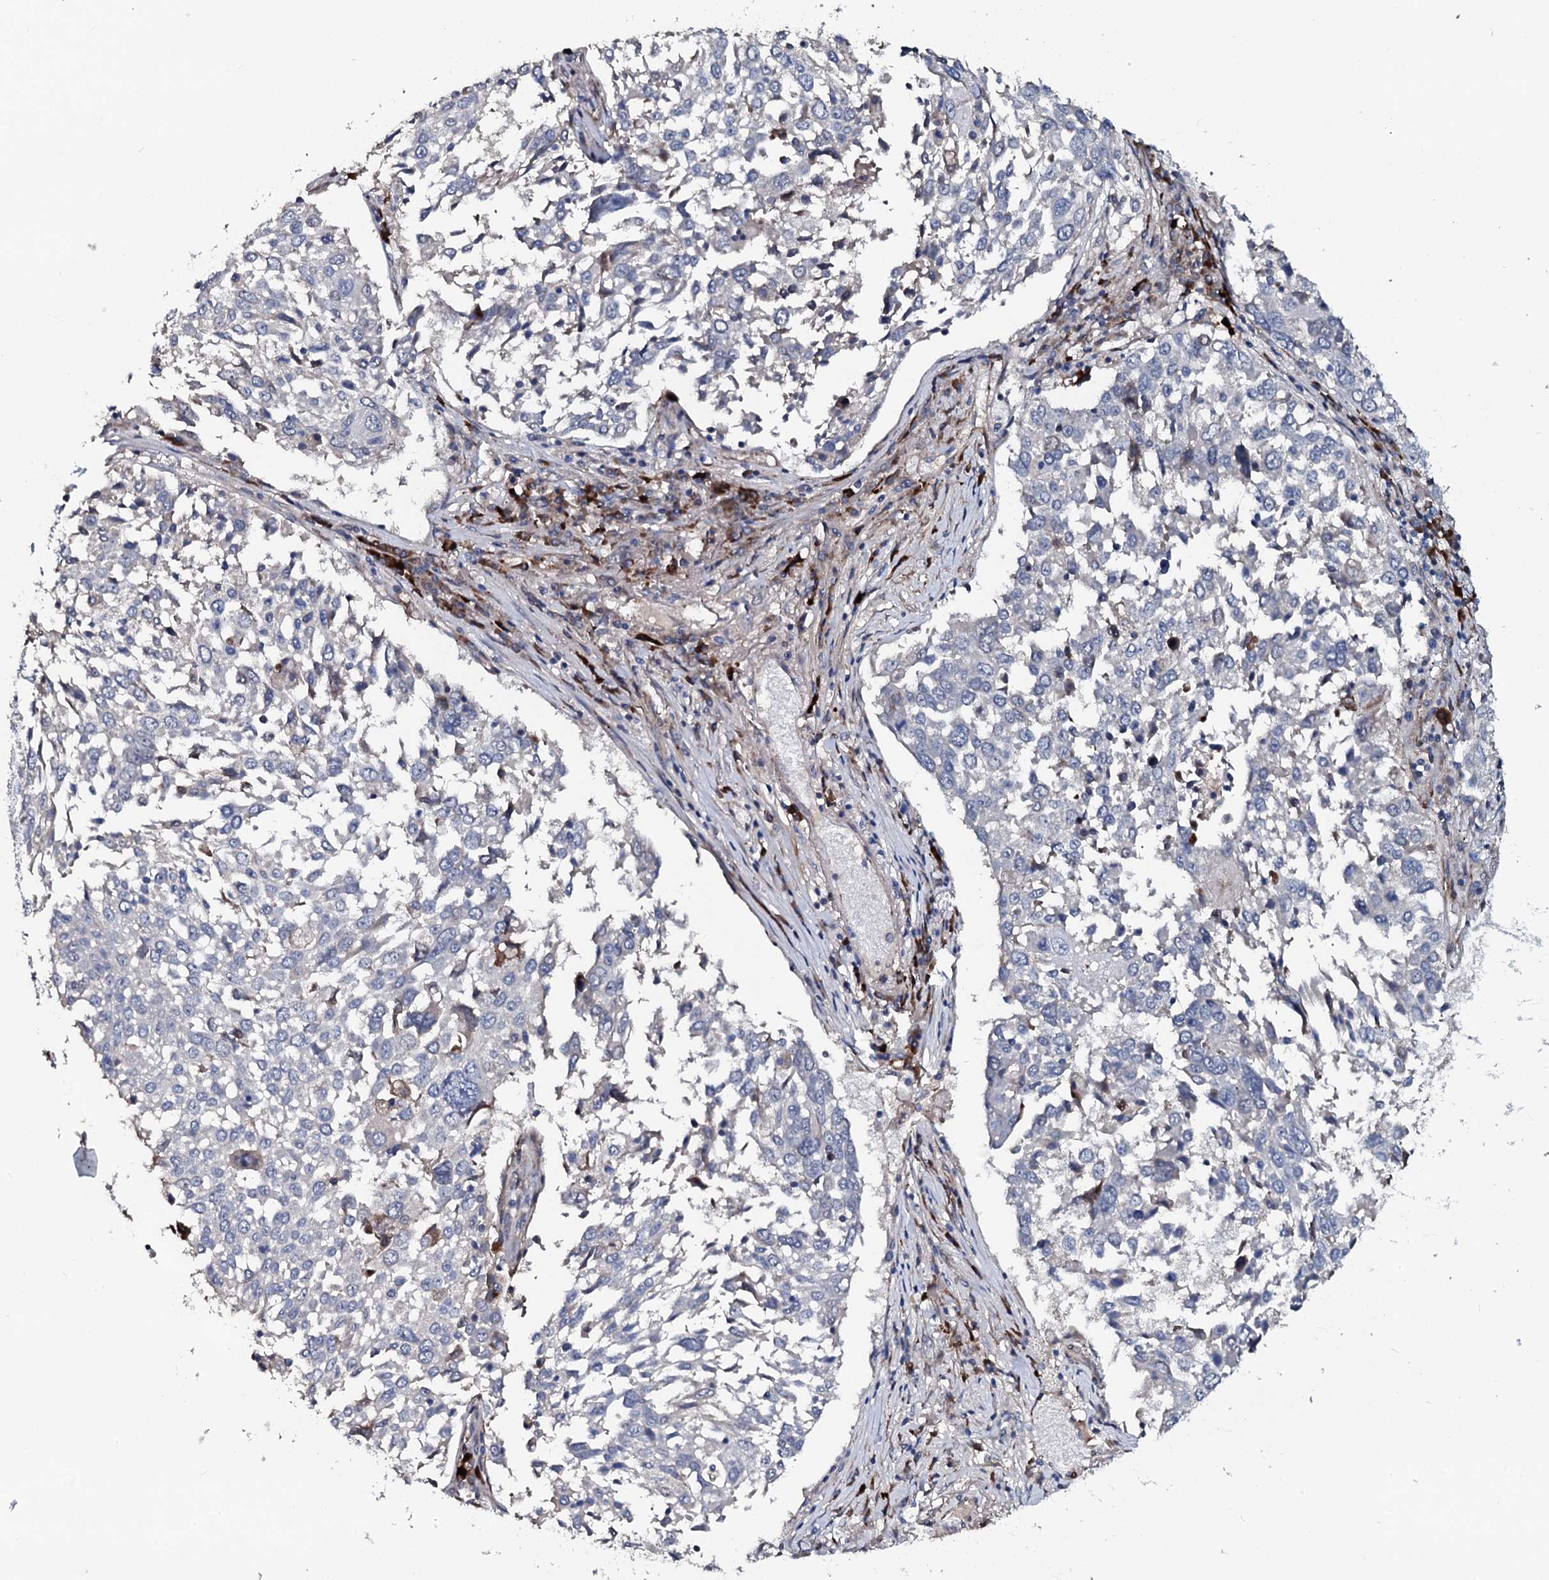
{"staining": {"intensity": "negative", "quantity": "none", "location": "none"}, "tissue": "lung cancer", "cell_type": "Tumor cells", "image_type": "cancer", "snomed": [{"axis": "morphology", "description": "Squamous cell carcinoma, NOS"}, {"axis": "topography", "description": "Lung"}], "caption": "Immunohistochemistry of human lung squamous cell carcinoma demonstrates no staining in tumor cells.", "gene": "IL12B", "patient": {"sex": "male", "age": 65}}